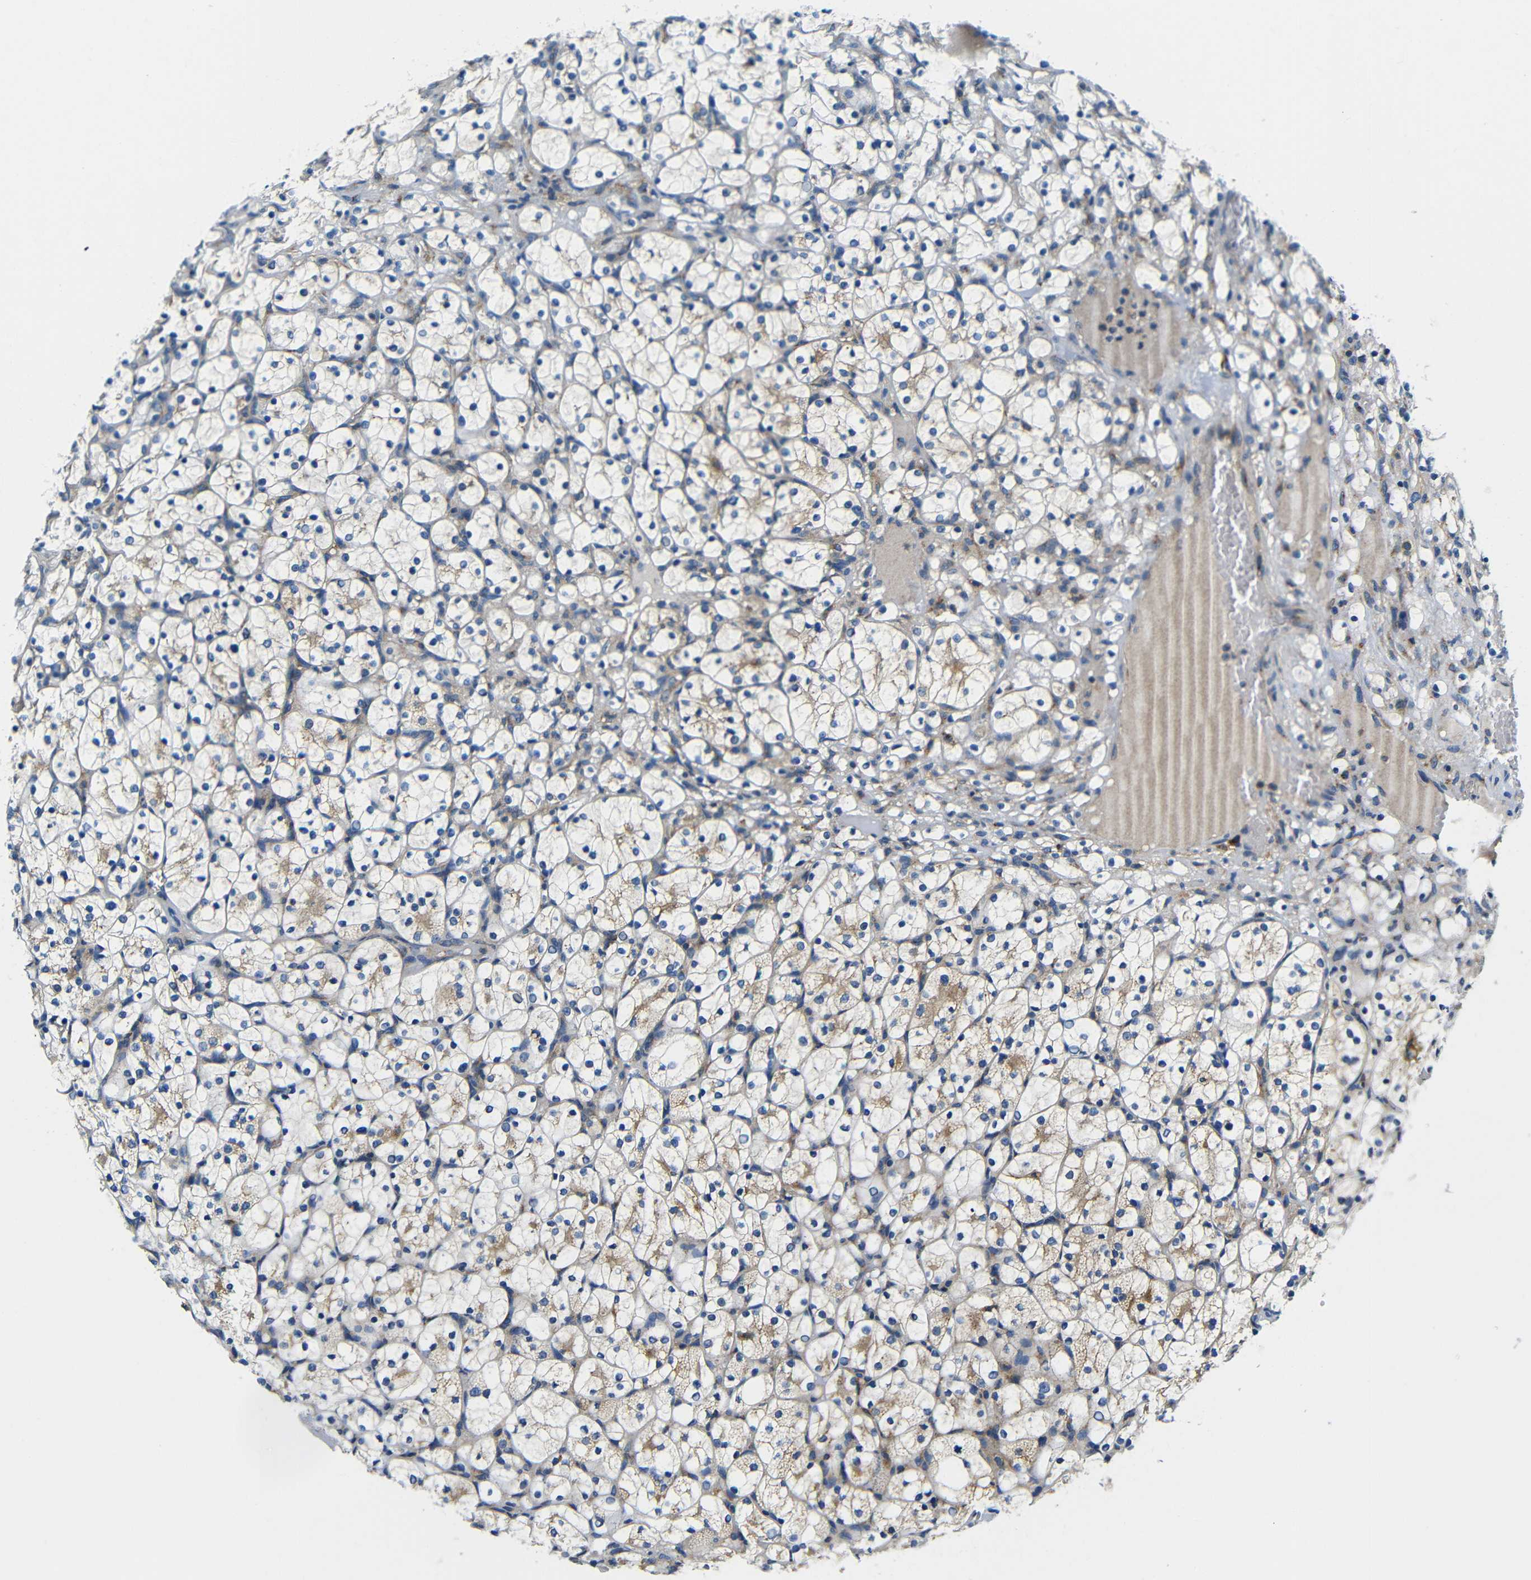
{"staining": {"intensity": "moderate", "quantity": "<25%", "location": "cytoplasmic/membranous"}, "tissue": "renal cancer", "cell_type": "Tumor cells", "image_type": "cancer", "snomed": [{"axis": "morphology", "description": "Adenocarcinoma, NOS"}, {"axis": "topography", "description": "Kidney"}], "caption": "Renal cancer (adenocarcinoma) stained for a protein exhibits moderate cytoplasmic/membranous positivity in tumor cells.", "gene": "USO1", "patient": {"sex": "female", "age": 69}}